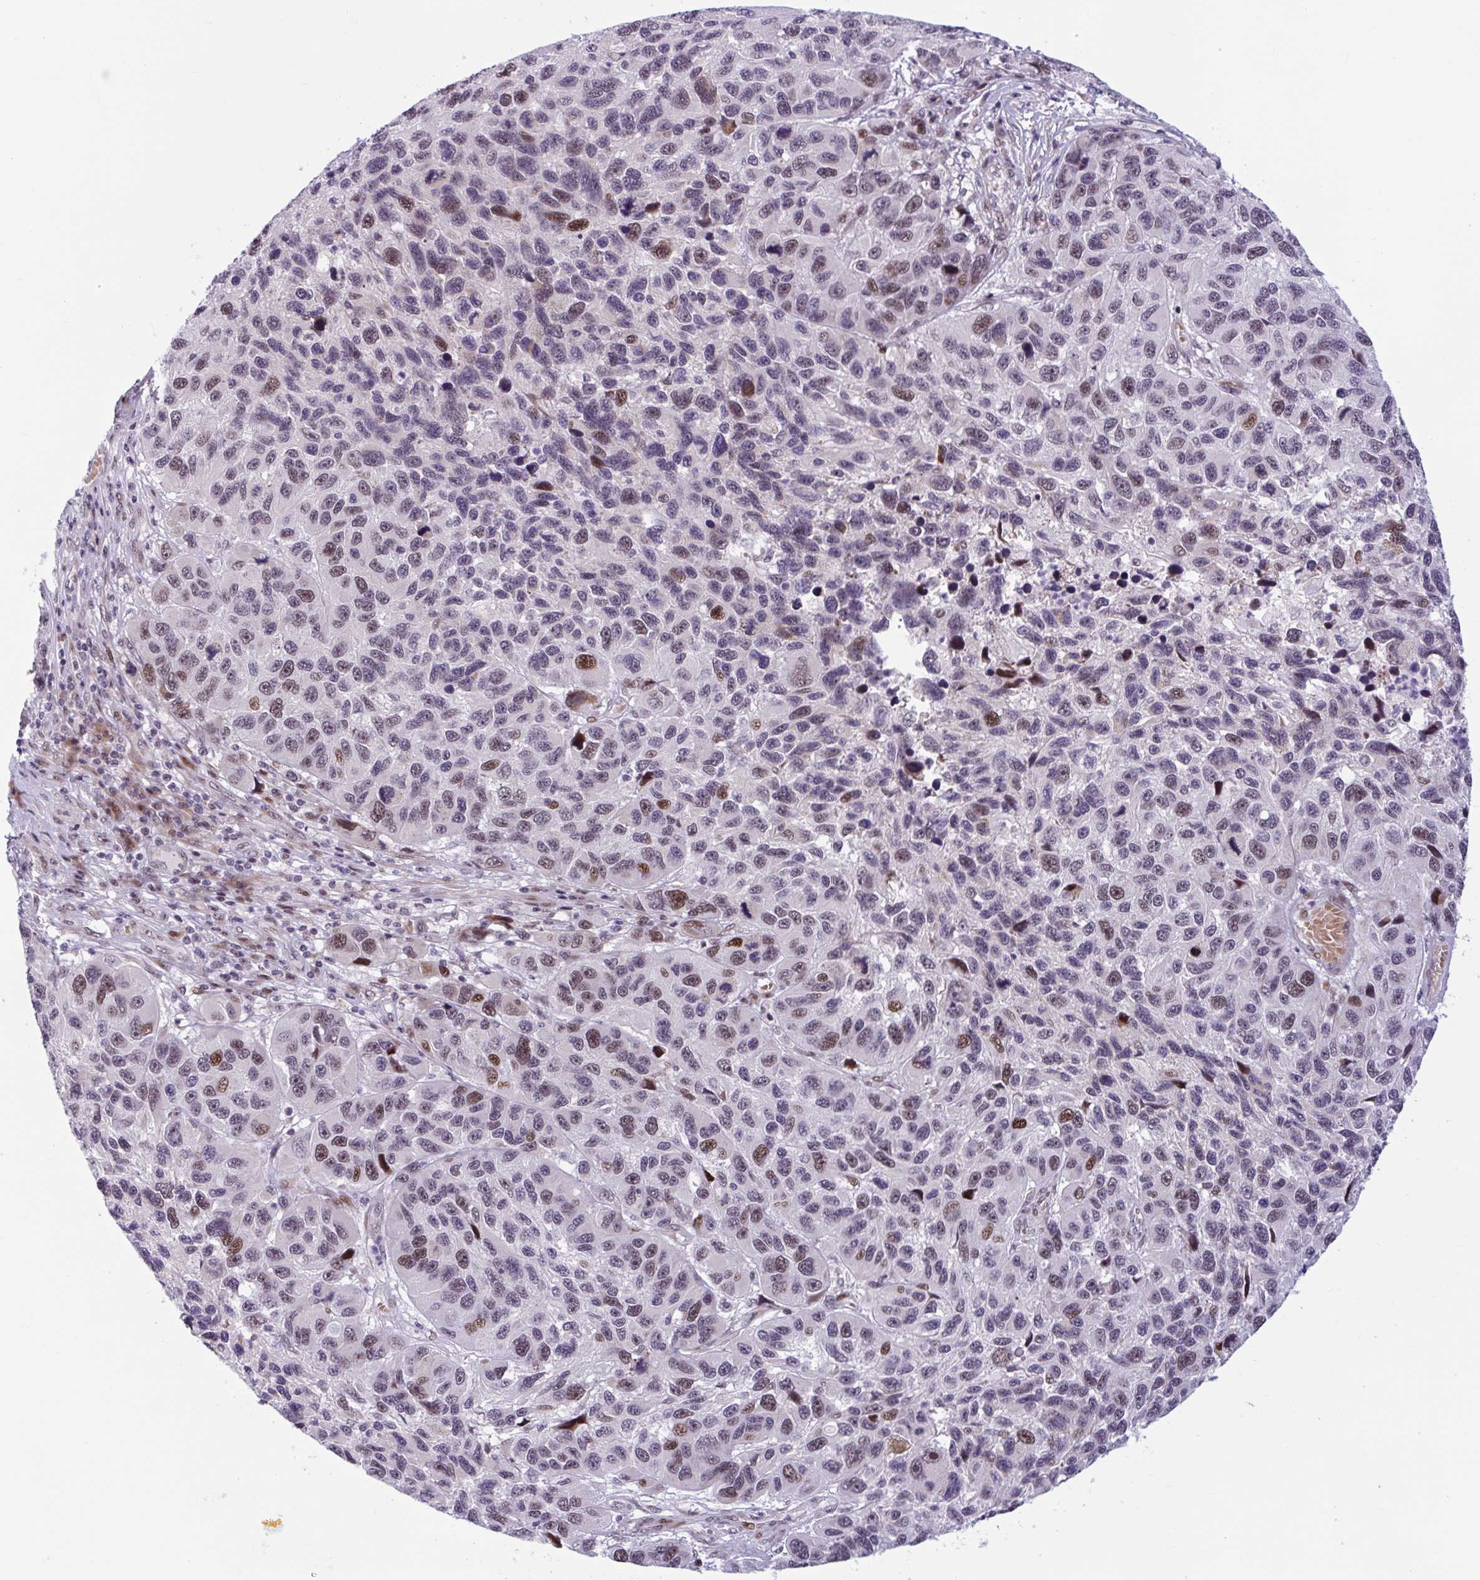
{"staining": {"intensity": "moderate", "quantity": "25%-75%", "location": "nuclear"}, "tissue": "melanoma", "cell_type": "Tumor cells", "image_type": "cancer", "snomed": [{"axis": "morphology", "description": "Malignant melanoma, NOS"}, {"axis": "topography", "description": "Skin"}], "caption": "Protein expression analysis of malignant melanoma exhibits moderate nuclear positivity in about 25%-75% of tumor cells.", "gene": "RBL1", "patient": {"sex": "male", "age": 53}}